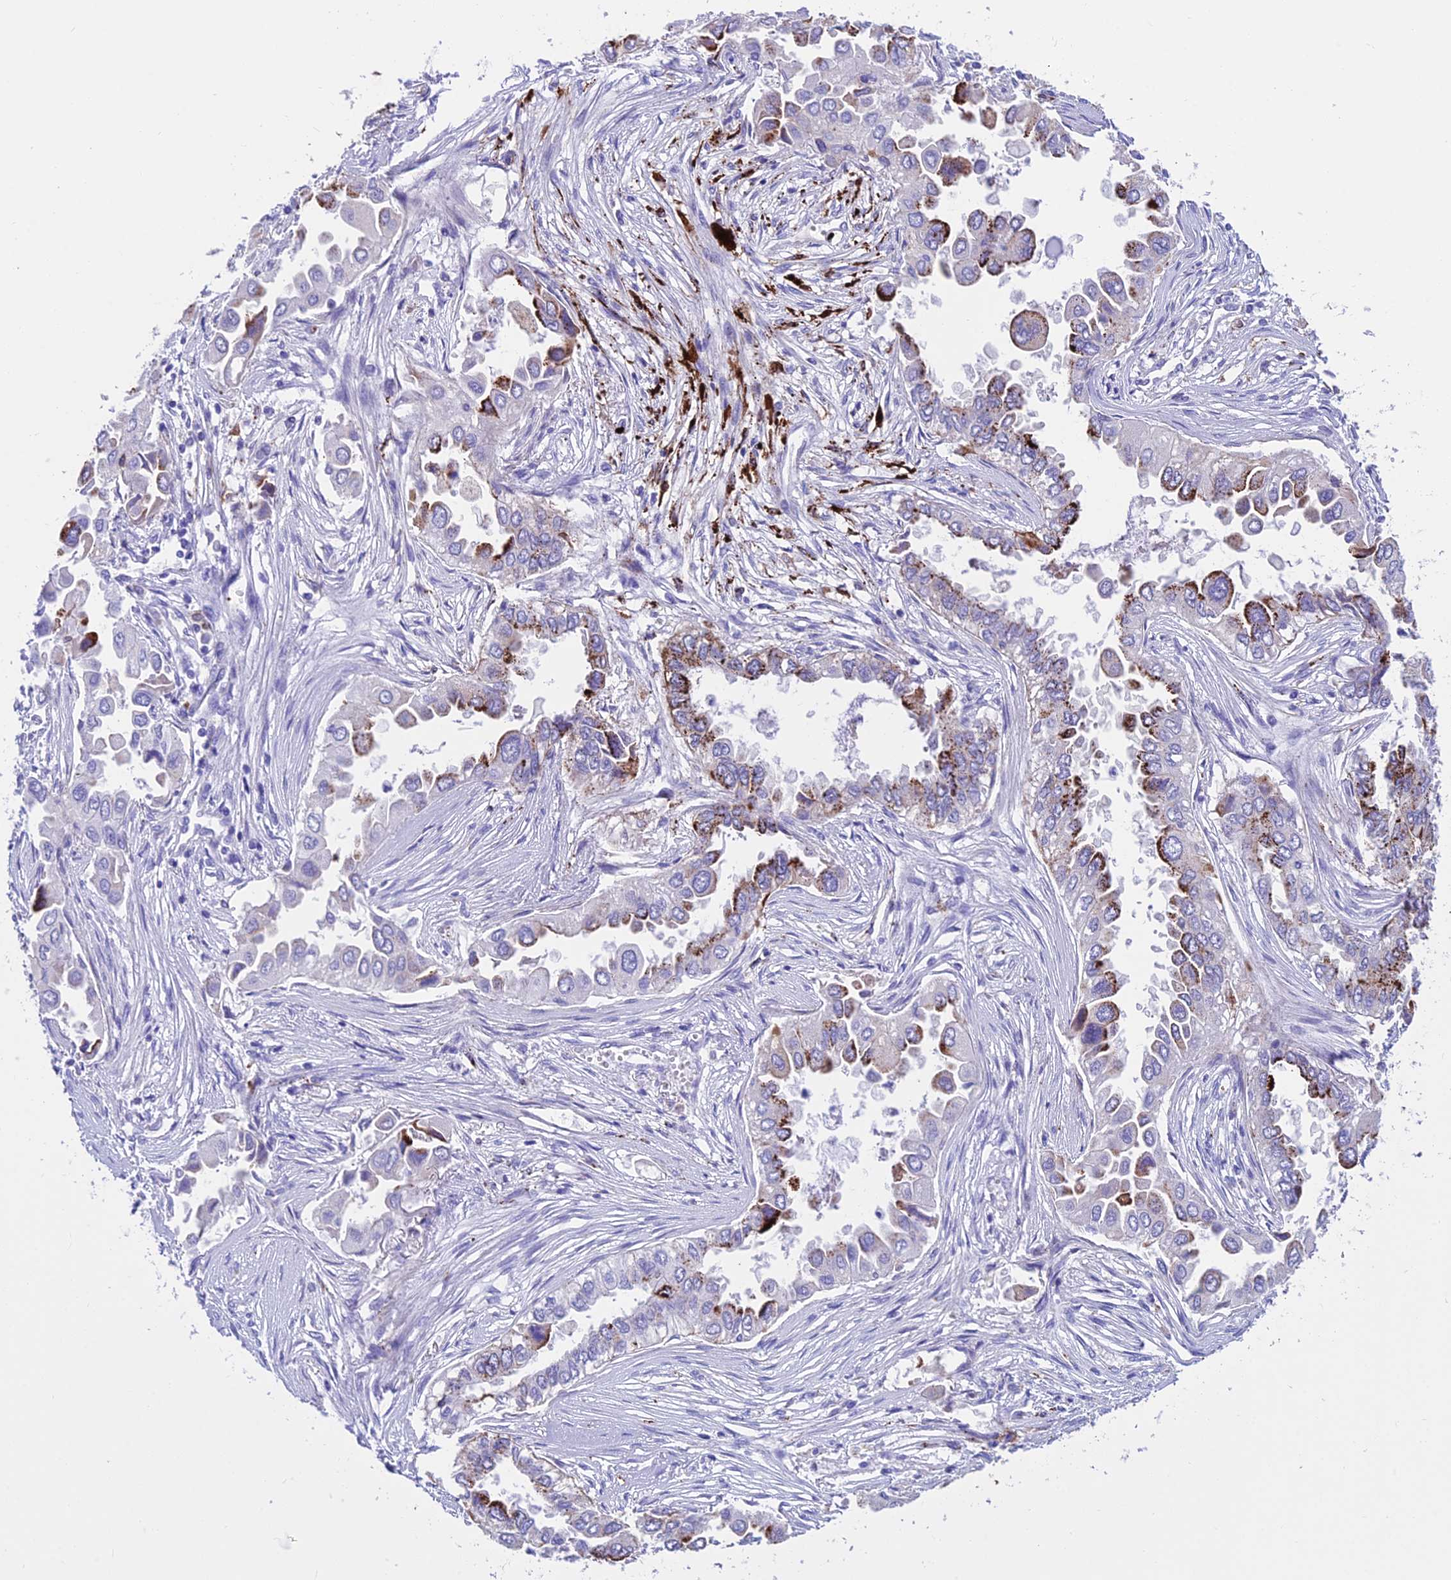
{"staining": {"intensity": "strong", "quantity": "<25%", "location": "cytoplasmic/membranous"}, "tissue": "lung cancer", "cell_type": "Tumor cells", "image_type": "cancer", "snomed": [{"axis": "morphology", "description": "Adenocarcinoma, NOS"}, {"axis": "topography", "description": "Lung"}], "caption": "Tumor cells show medium levels of strong cytoplasmic/membranous expression in about <25% of cells in human lung cancer (adenocarcinoma).", "gene": "GNG11", "patient": {"sex": "female", "age": 76}}